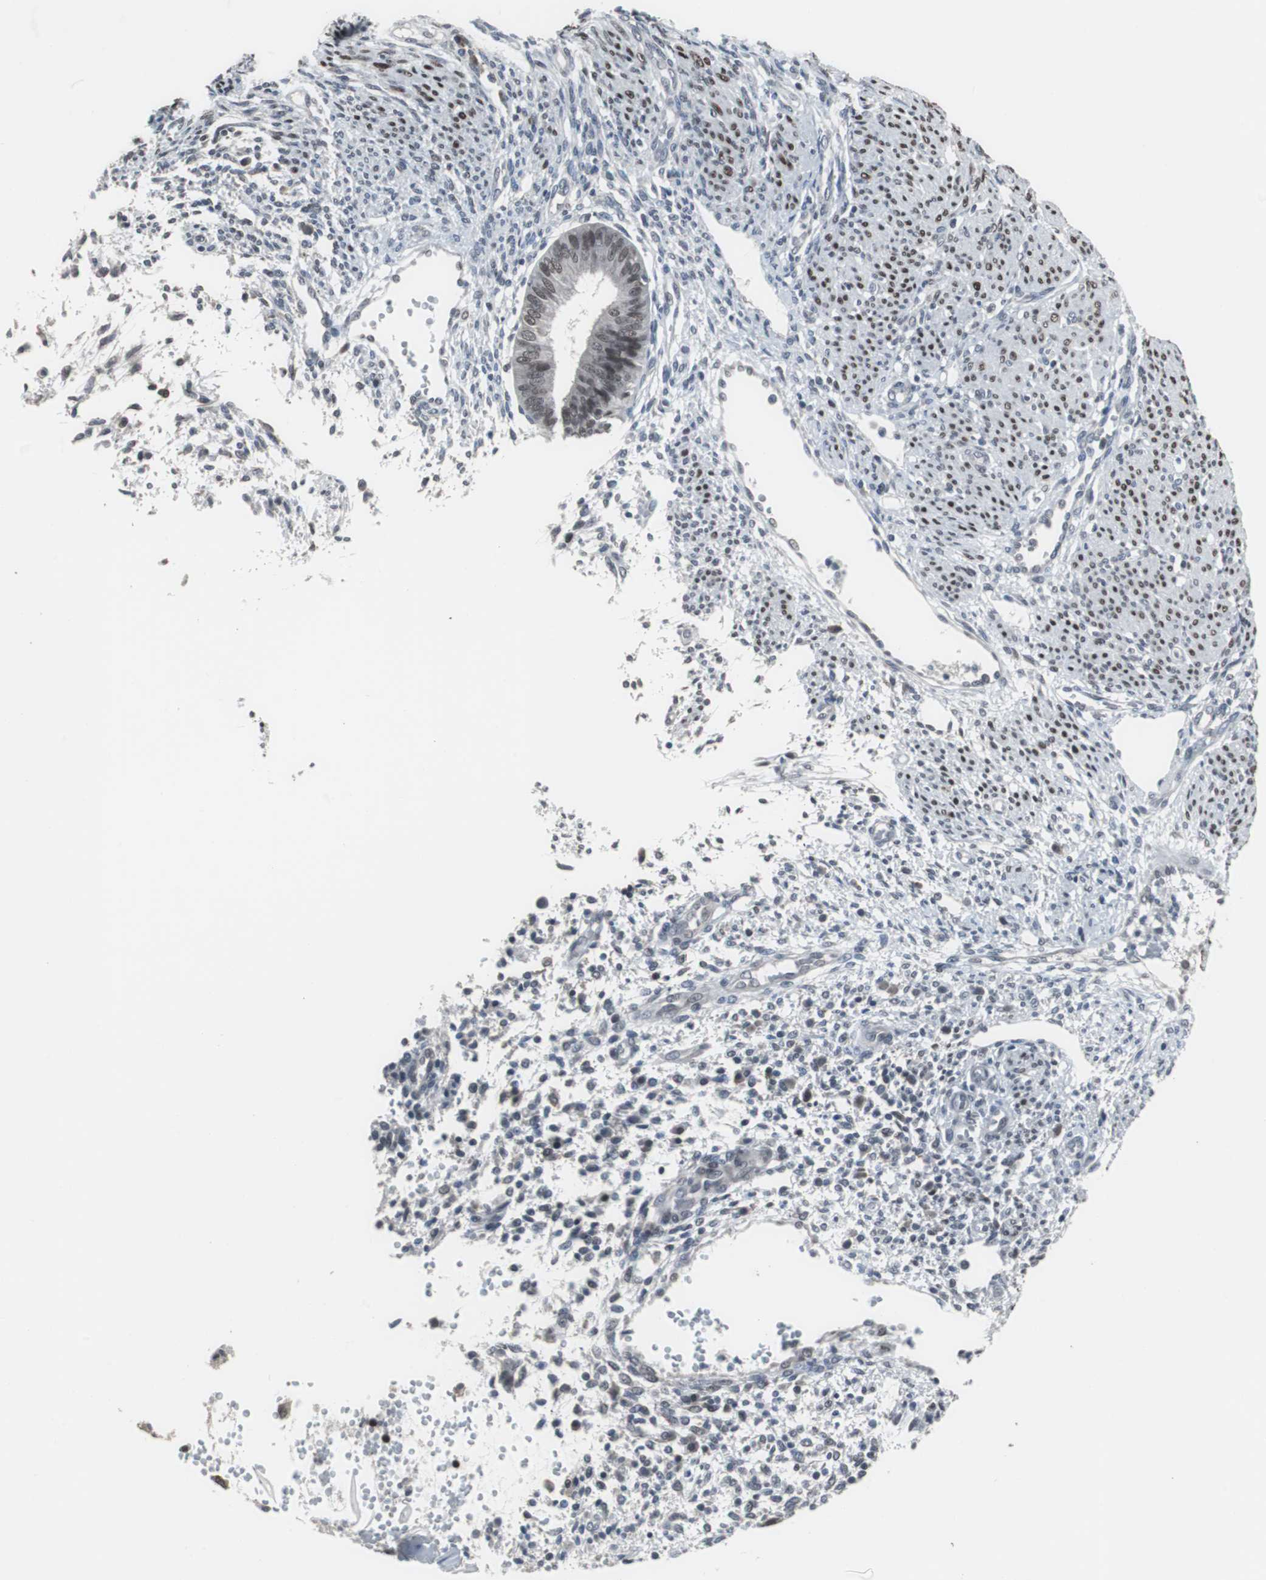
{"staining": {"intensity": "weak", "quantity": "25%-75%", "location": "nuclear"}, "tissue": "endometrium", "cell_type": "Cells in endometrial stroma", "image_type": "normal", "snomed": [{"axis": "morphology", "description": "Normal tissue, NOS"}, {"axis": "topography", "description": "Endometrium"}], "caption": "Cells in endometrial stroma exhibit low levels of weak nuclear positivity in approximately 25%-75% of cells in normal human endometrium. The protein is shown in brown color, while the nuclei are stained blue.", "gene": "FOXP4", "patient": {"sex": "female", "age": 35}}